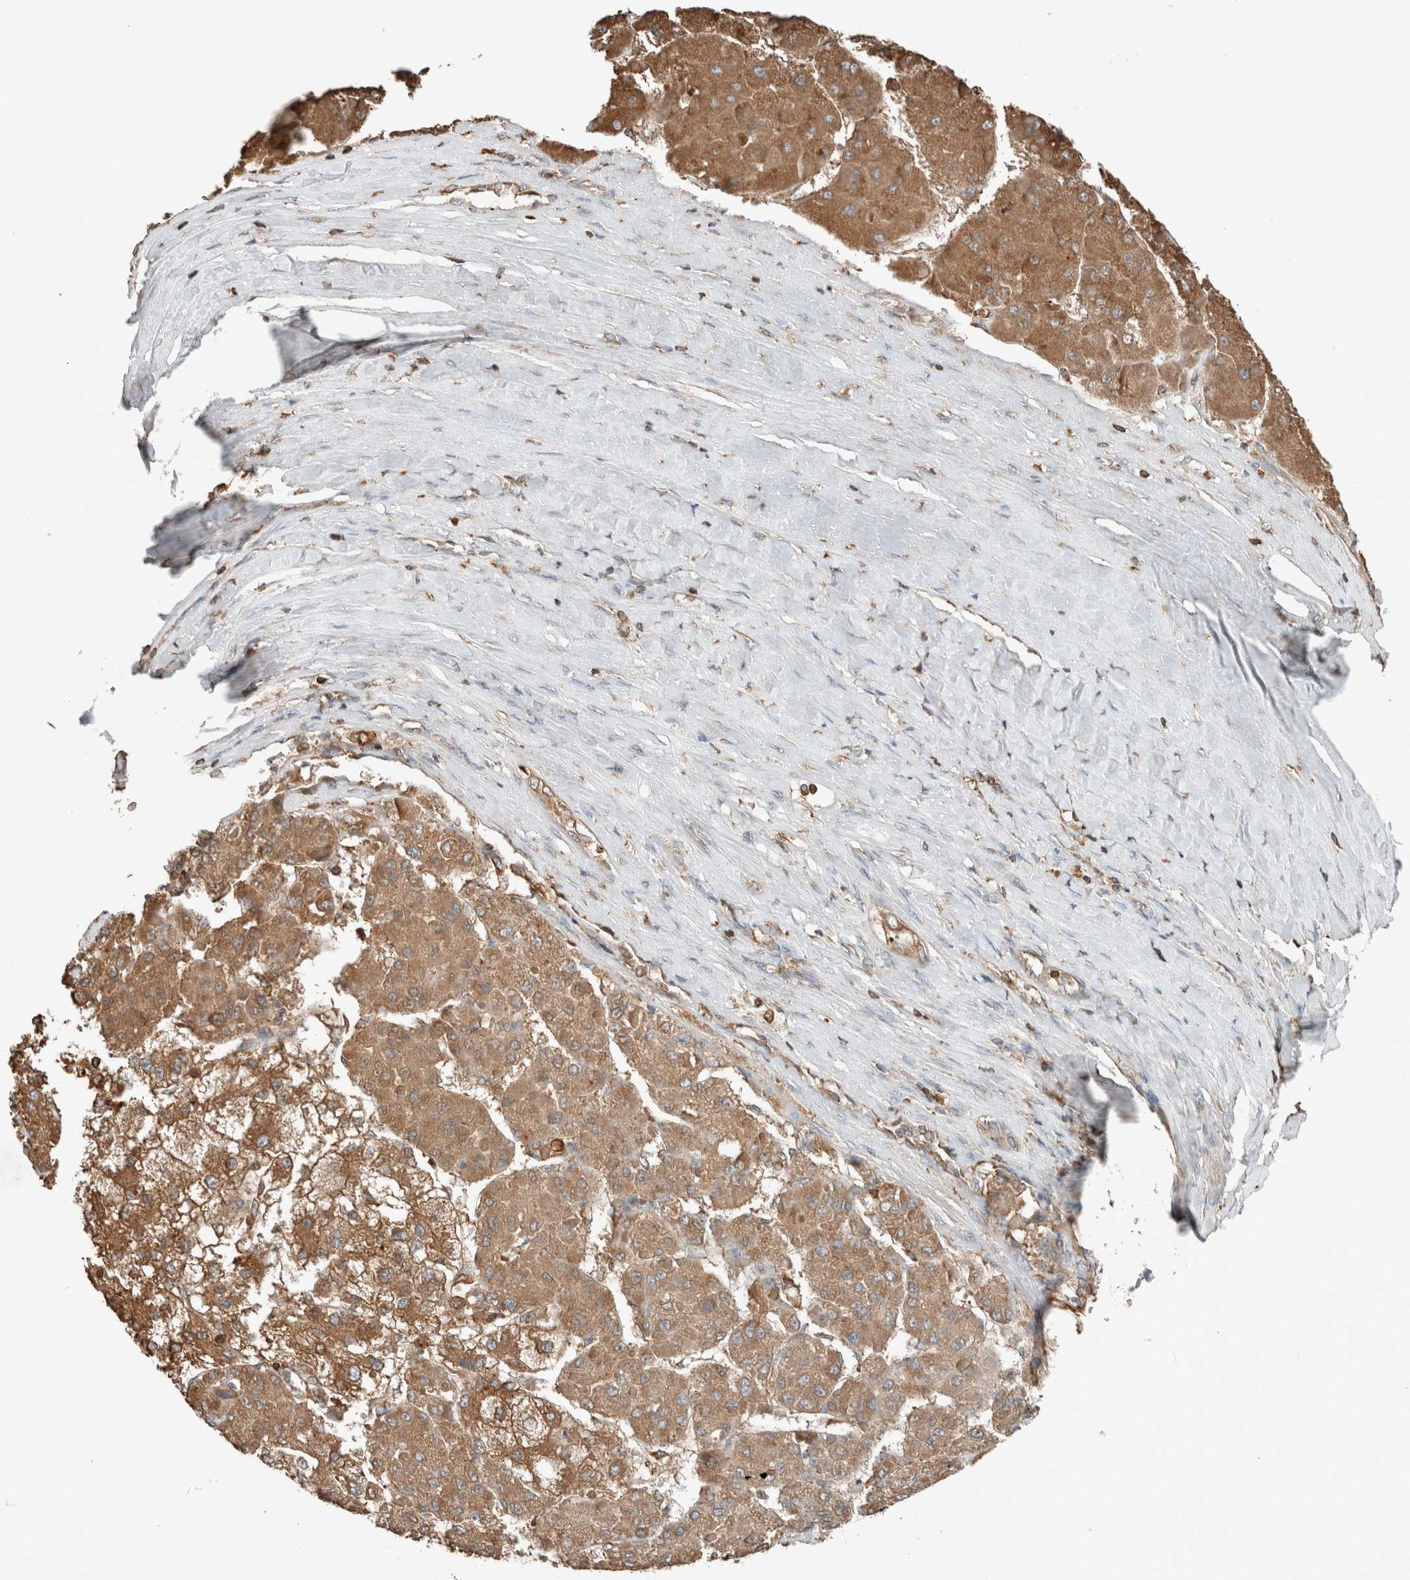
{"staining": {"intensity": "moderate", "quantity": ">75%", "location": "cytoplasmic/membranous"}, "tissue": "liver cancer", "cell_type": "Tumor cells", "image_type": "cancer", "snomed": [{"axis": "morphology", "description": "Carcinoma, Hepatocellular, NOS"}, {"axis": "topography", "description": "Liver"}], "caption": "Liver cancer stained for a protein displays moderate cytoplasmic/membranous positivity in tumor cells. (IHC, brightfield microscopy, high magnification).", "gene": "ERAP2", "patient": {"sex": "female", "age": 73}}